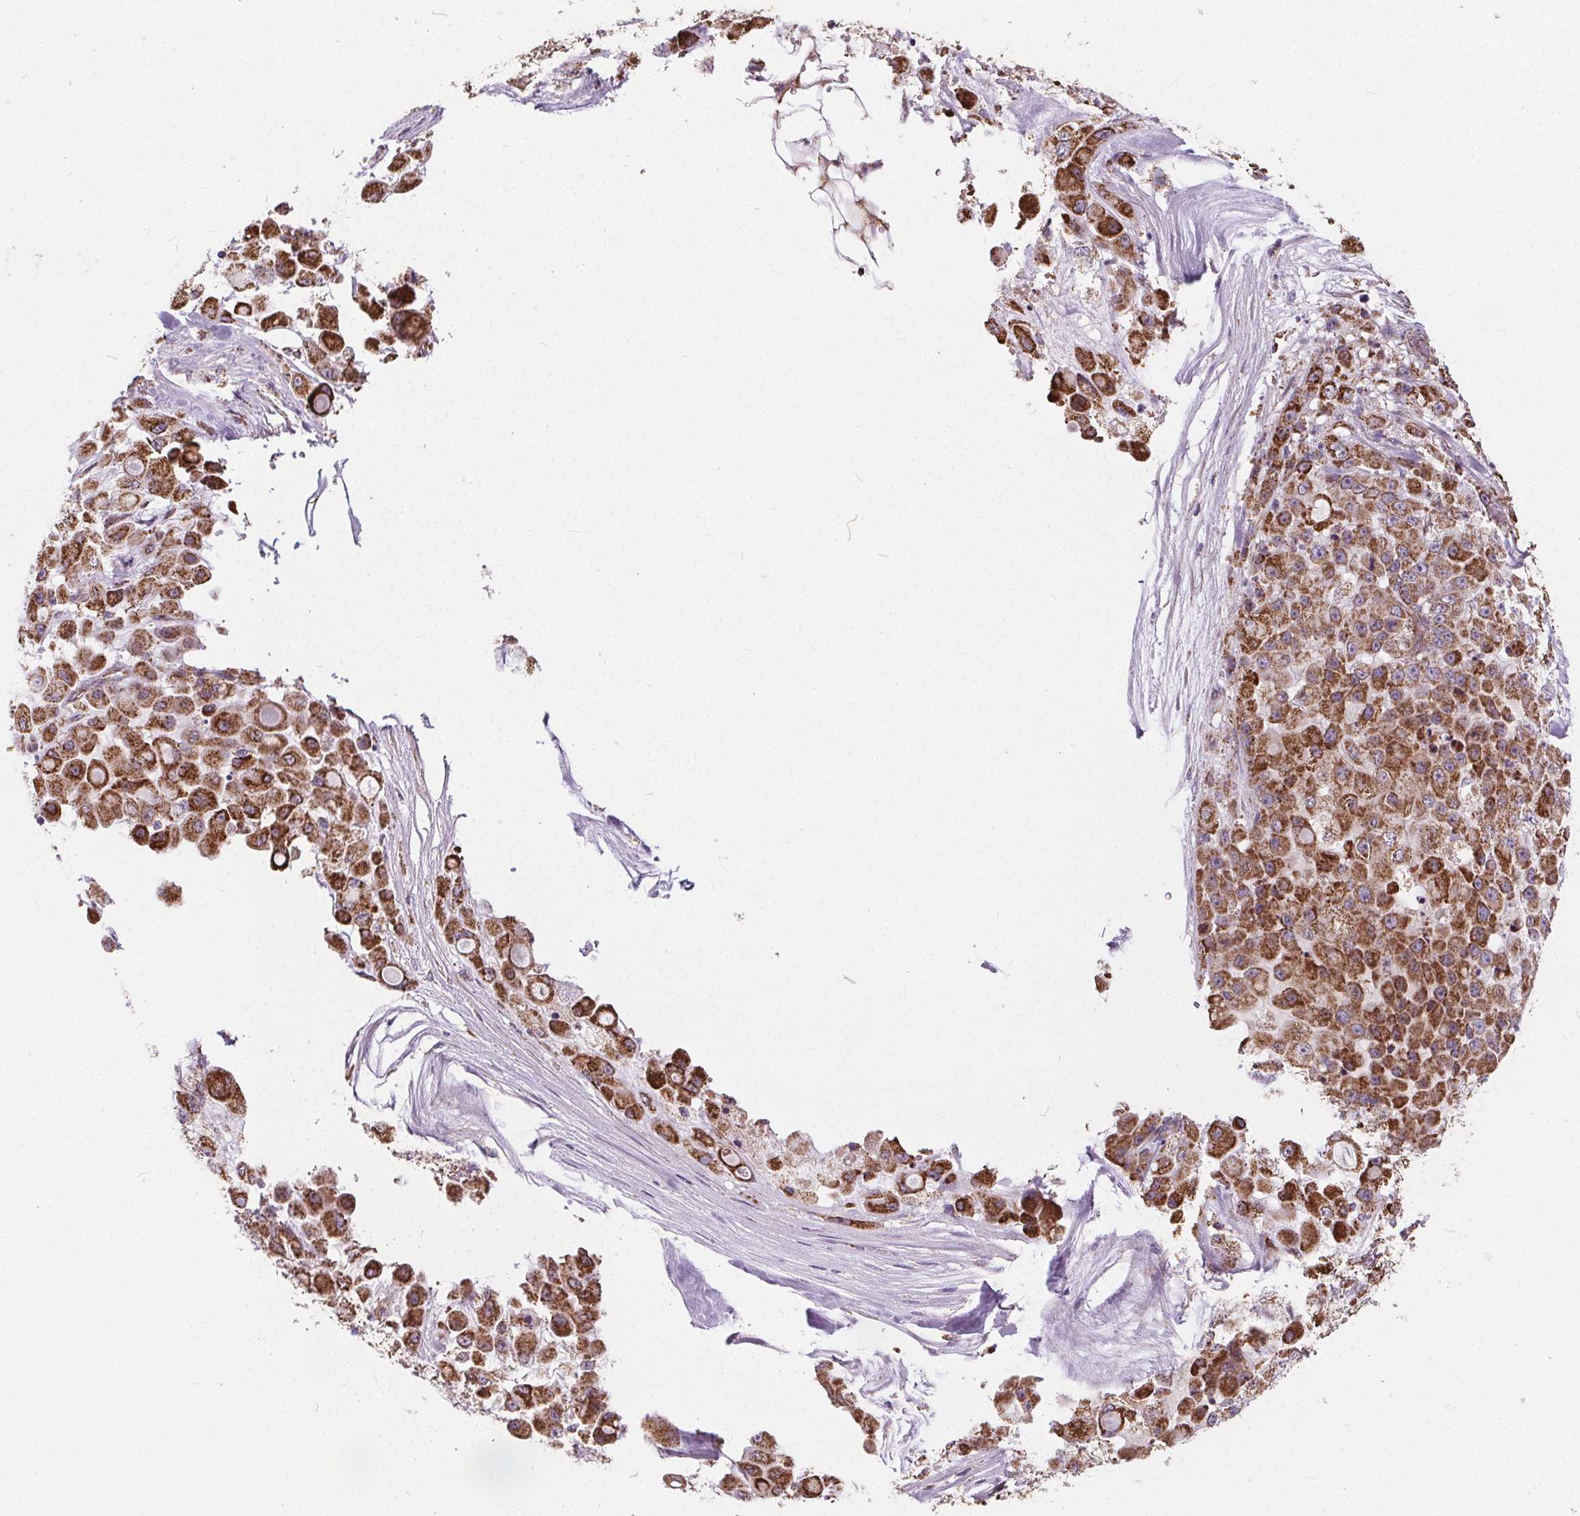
{"staining": {"intensity": "strong", "quantity": ">75%", "location": "cytoplasmic/membranous"}, "tissue": "stomach cancer", "cell_type": "Tumor cells", "image_type": "cancer", "snomed": [{"axis": "morphology", "description": "Adenocarcinoma, NOS"}, {"axis": "topography", "description": "Stomach"}], "caption": "A high-resolution photomicrograph shows immunohistochemistry (IHC) staining of adenocarcinoma (stomach), which shows strong cytoplasmic/membranous staining in about >75% of tumor cells. (Brightfield microscopy of DAB IHC at high magnification).", "gene": "GOLT1B", "patient": {"sex": "female", "age": 76}}